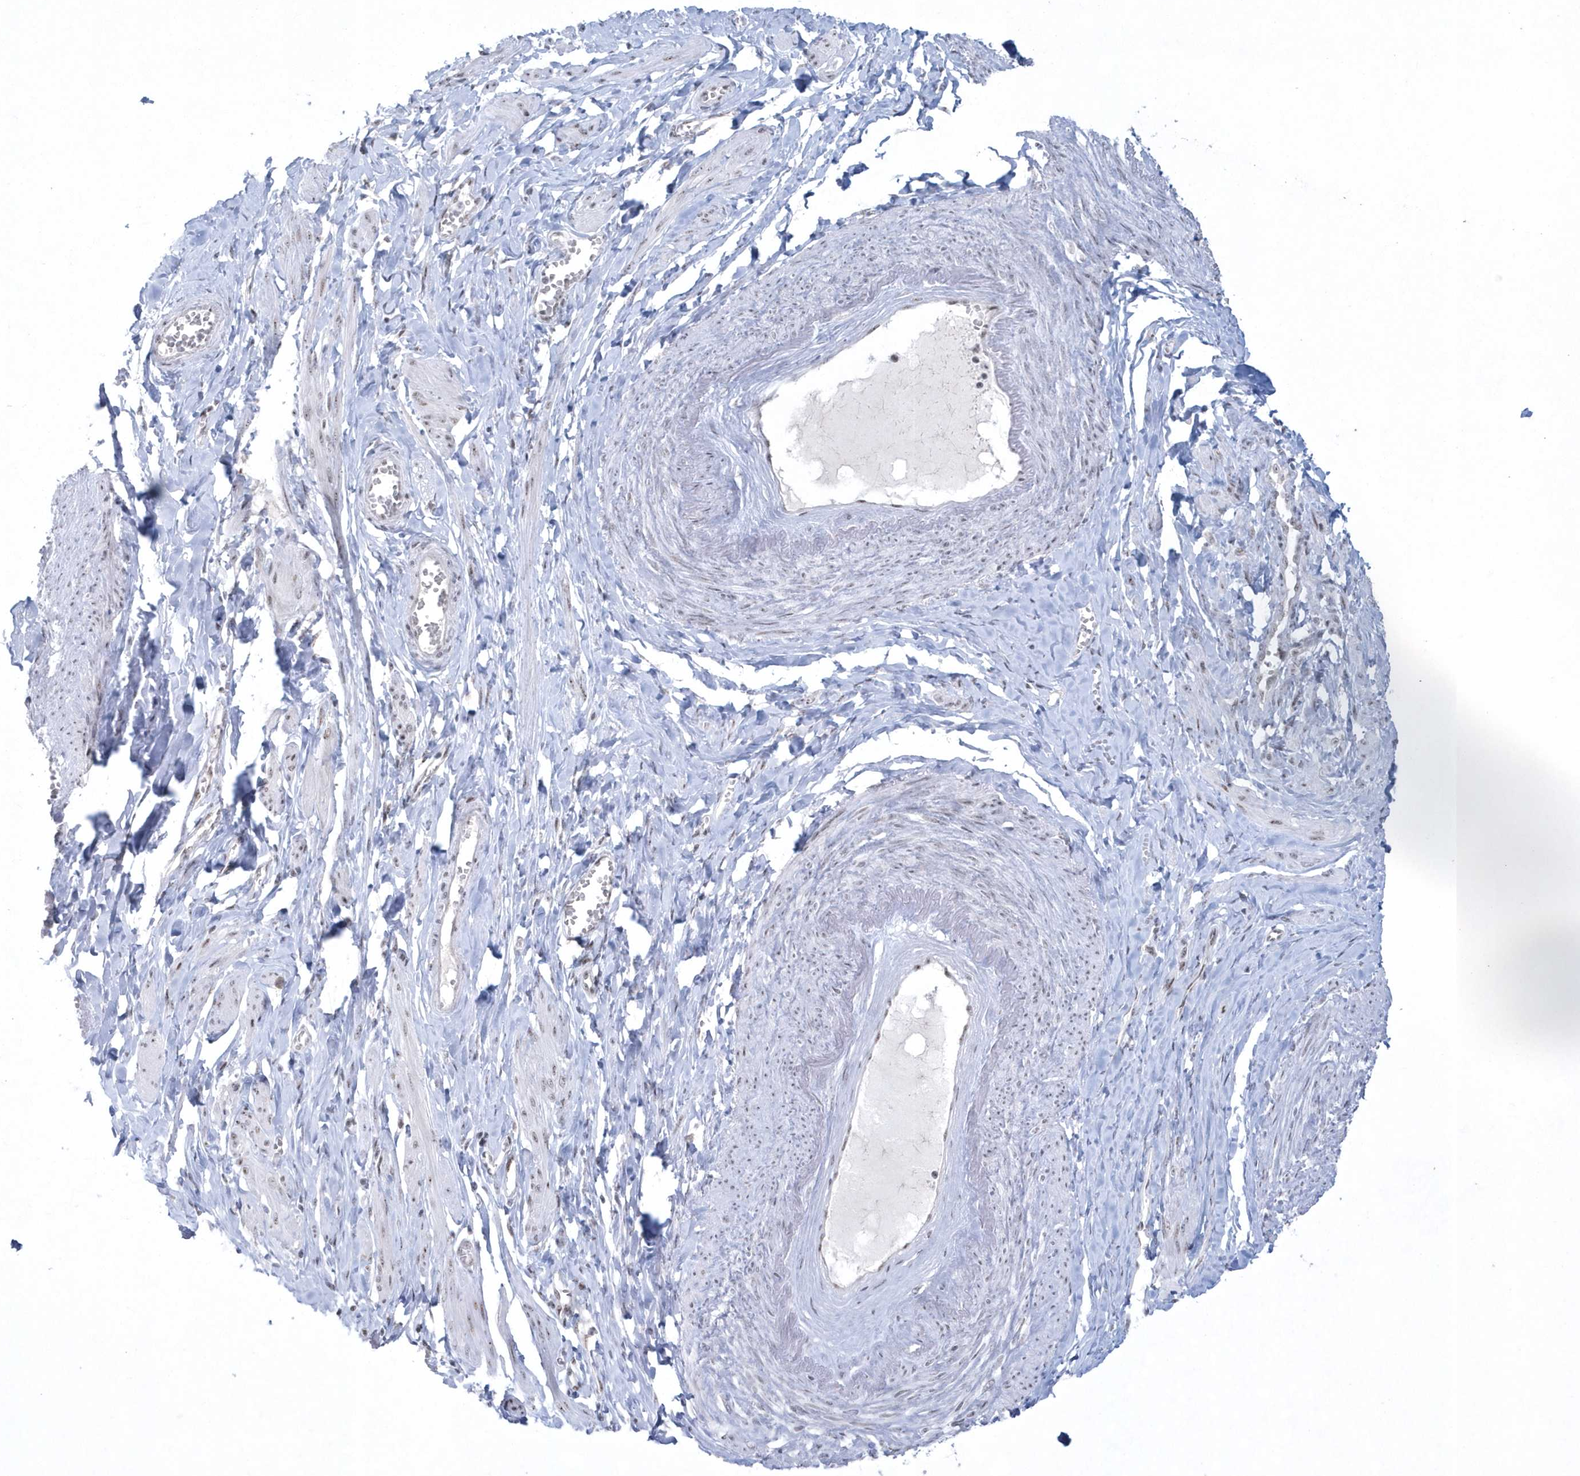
{"staining": {"intensity": "negative", "quantity": "none", "location": "none"}, "tissue": "adipose tissue", "cell_type": "Adipocytes", "image_type": "normal", "snomed": [{"axis": "morphology", "description": "Normal tissue, NOS"}, {"axis": "topography", "description": "Vascular tissue"}, {"axis": "topography", "description": "Fallopian tube"}, {"axis": "topography", "description": "Ovary"}], "caption": "Human adipose tissue stained for a protein using immunohistochemistry (IHC) displays no staining in adipocytes.", "gene": "KDM6B", "patient": {"sex": "female", "age": 67}}